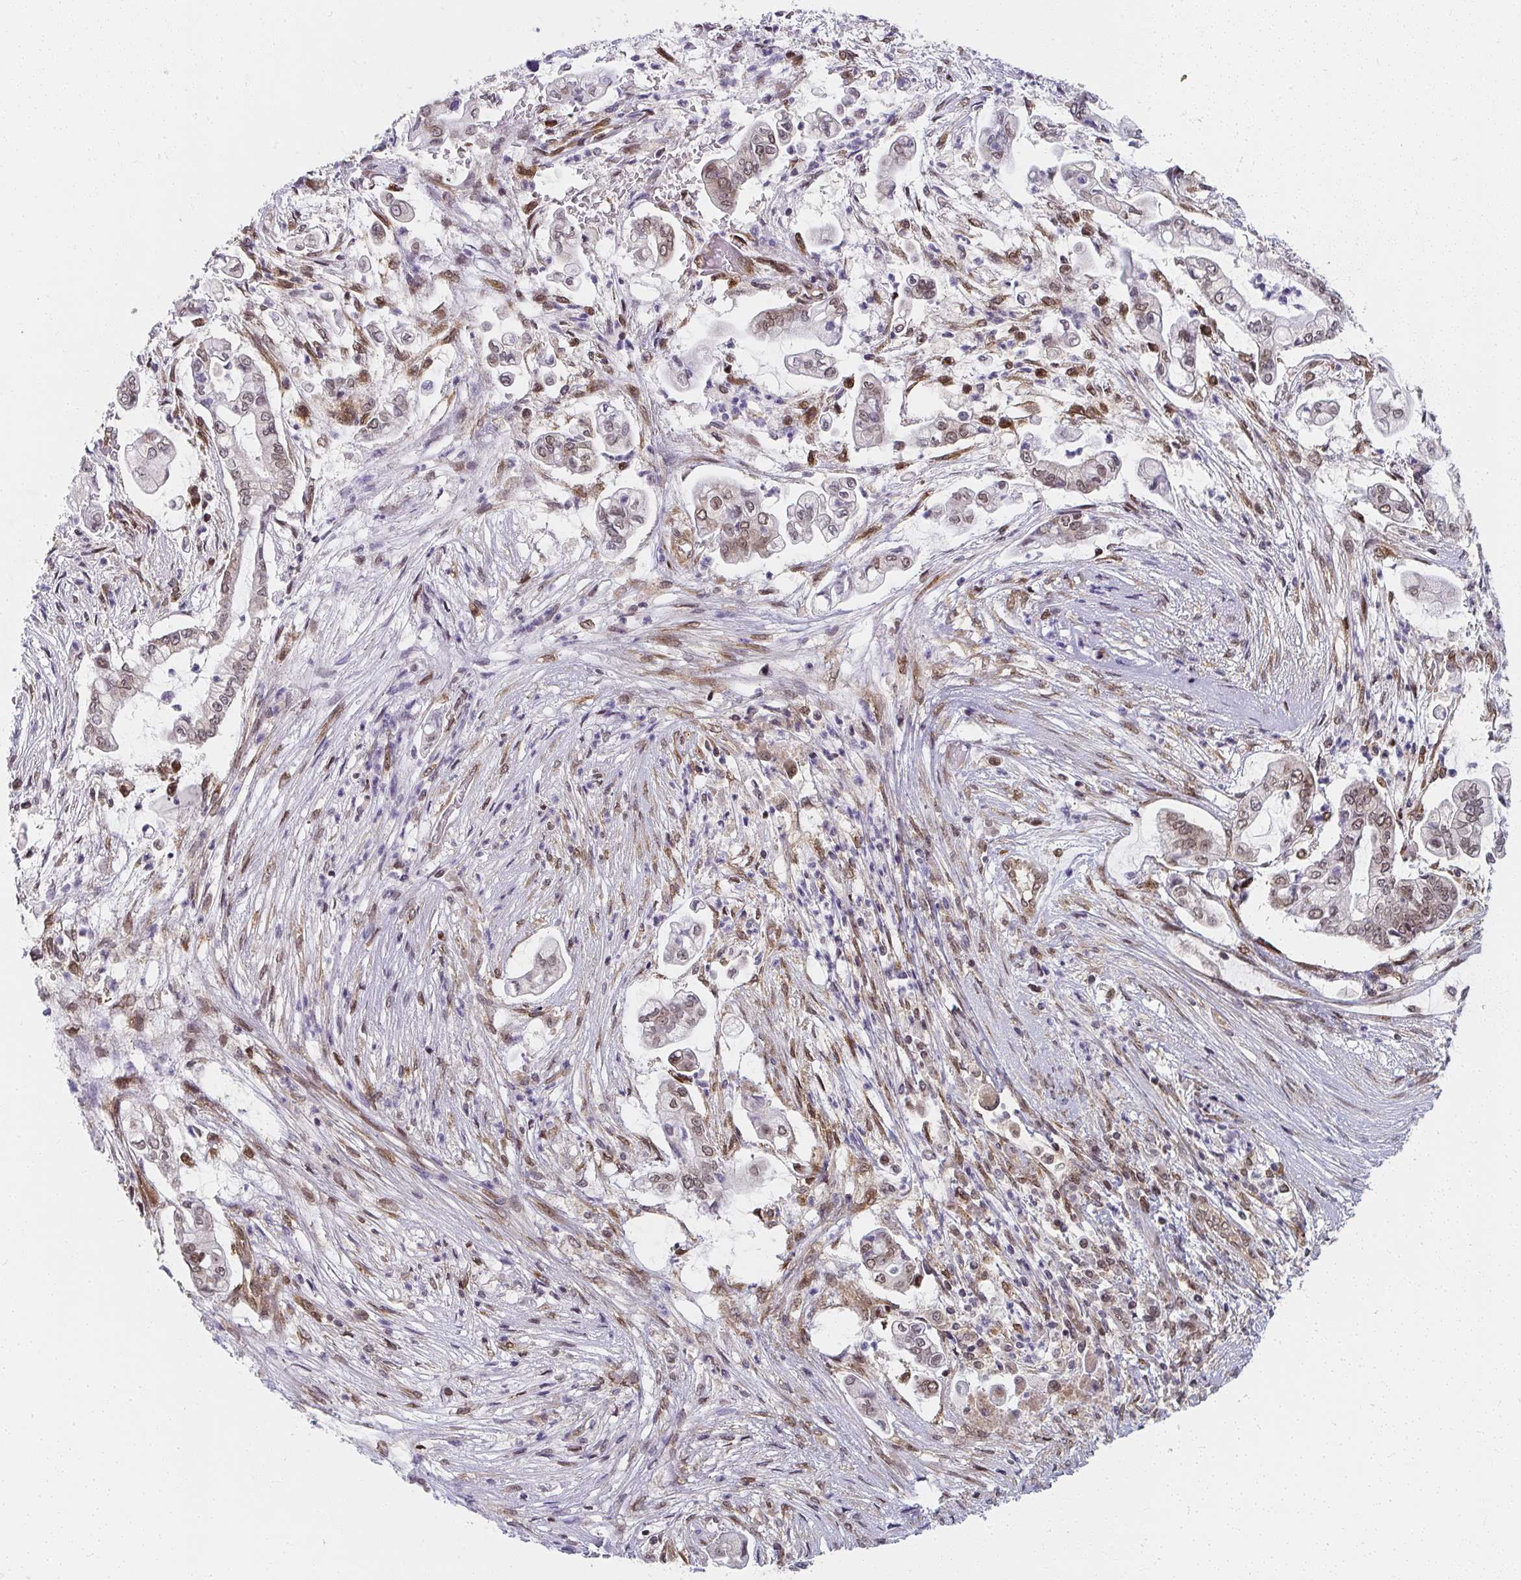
{"staining": {"intensity": "moderate", "quantity": "25%-75%", "location": "nuclear"}, "tissue": "pancreatic cancer", "cell_type": "Tumor cells", "image_type": "cancer", "snomed": [{"axis": "morphology", "description": "Adenocarcinoma, NOS"}, {"axis": "topography", "description": "Pancreas"}], "caption": "This is an image of immunohistochemistry staining of pancreatic adenocarcinoma, which shows moderate expression in the nuclear of tumor cells.", "gene": "SYNCRIP", "patient": {"sex": "female", "age": 69}}